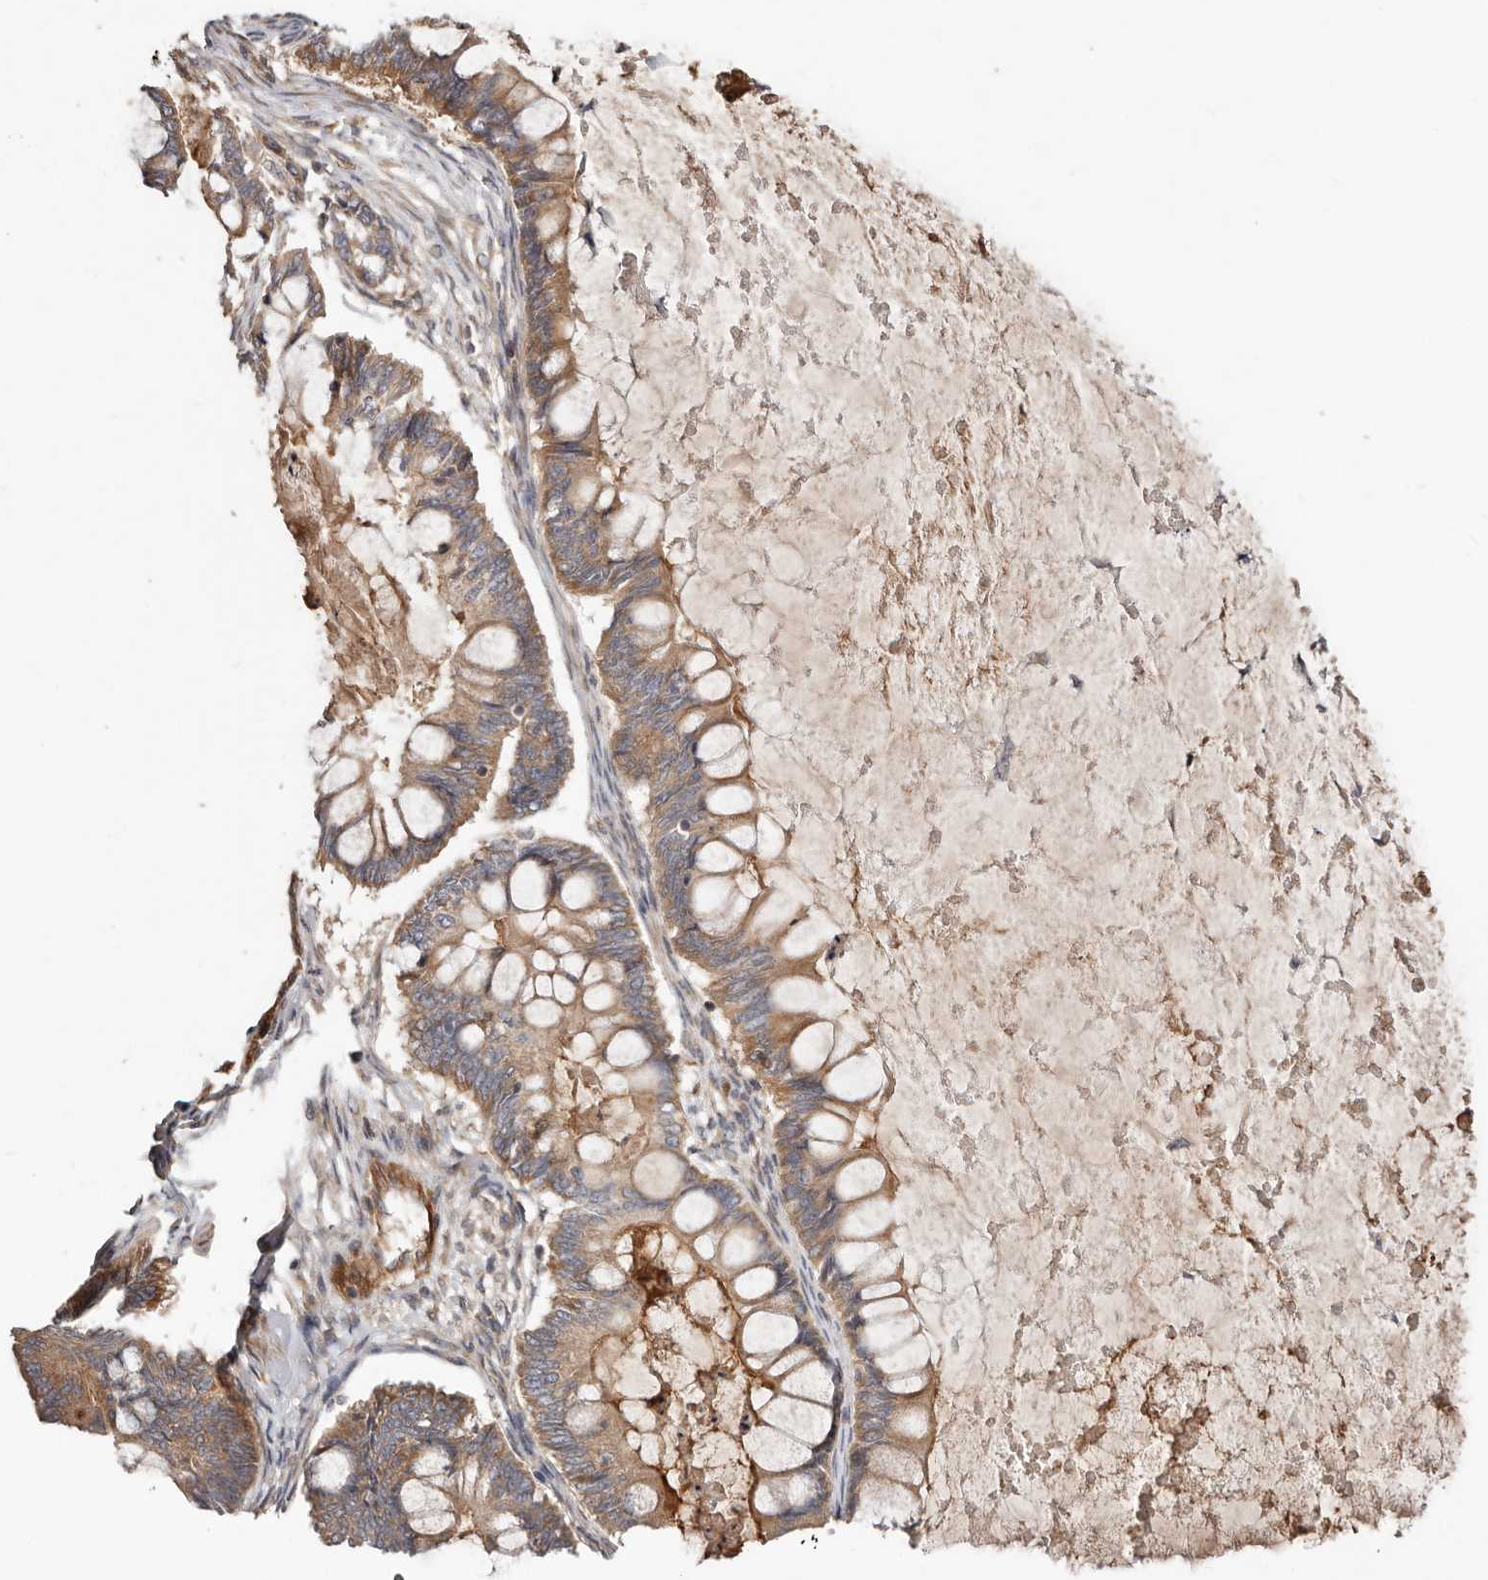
{"staining": {"intensity": "moderate", "quantity": ">75%", "location": "cytoplasmic/membranous"}, "tissue": "ovarian cancer", "cell_type": "Tumor cells", "image_type": "cancer", "snomed": [{"axis": "morphology", "description": "Cystadenocarcinoma, mucinous, NOS"}, {"axis": "topography", "description": "Ovary"}], "caption": "Immunohistochemical staining of human ovarian cancer exhibits moderate cytoplasmic/membranous protein positivity in about >75% of tumor cells. (Stains: DAB (3,3'-diaminobenzidine) in brown, nuclei in blue, Microscopy: brightfield microscopy at high magnification).", "gene": "MACF1", "patient": {"sex": "female", "age": 61}}